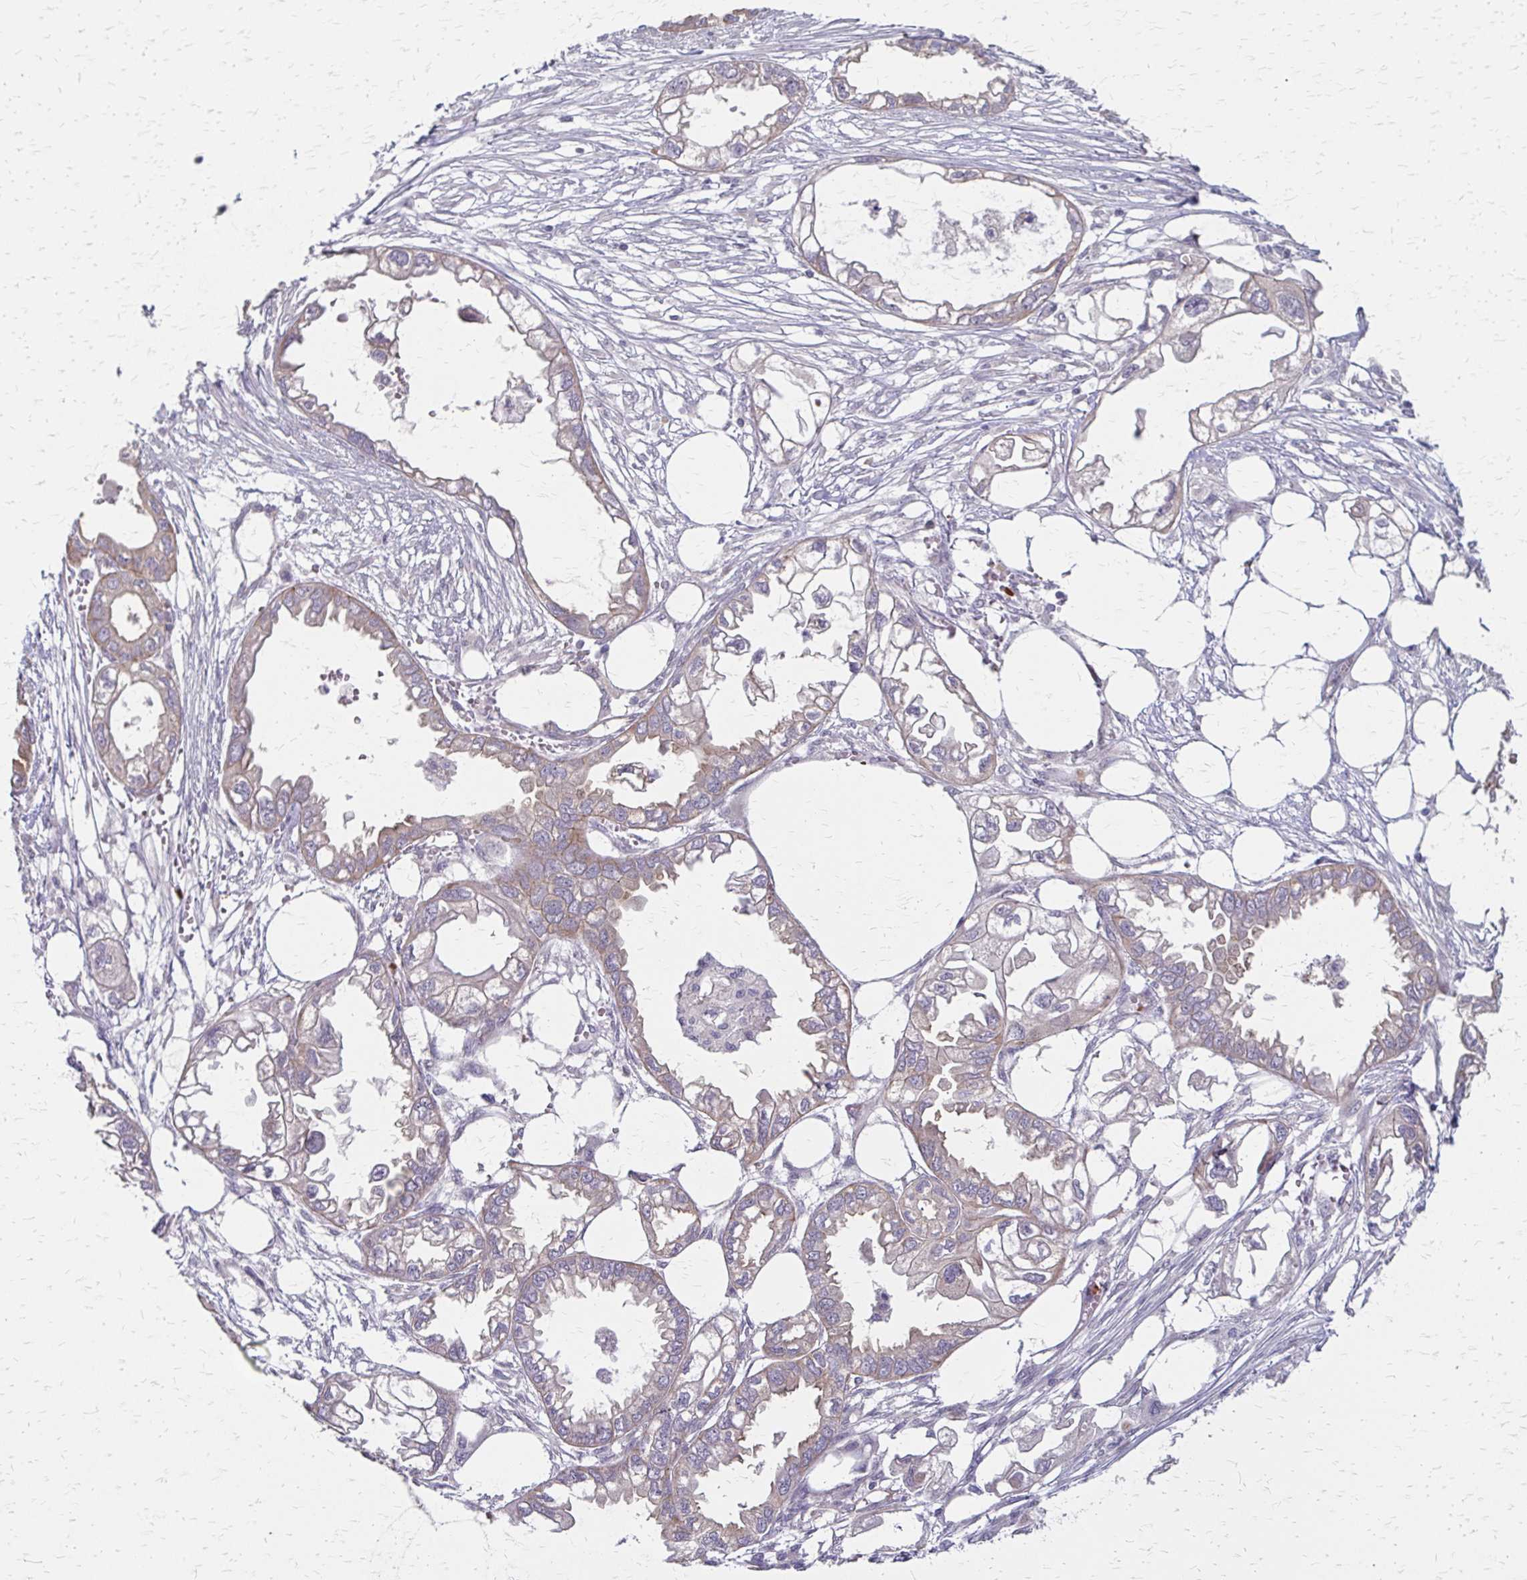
{"staining": {"intensity": "weak", "quantity": "<25%", "location": "cytoplasmic/membranous"}, "tissue": "endometrial cancer", "cell_type": "Tumor cells", "image_type": "cancer", "snomed": [{"axis": "morphology", "description": "Adenocarcinoma, NOS"}, {"axis": "morphology", "description": "Adenocarcinoma, metastatic, NOS"}, {"axis": "topography", "description": "Adipose tissue"}, {"axis": "topography", "description": "Endometrium"}], "caption": "Immunohistochemical staining of human endometrial cancer reveals no significant positivity in tumor cells. Brightfield microscopy of immunohistochemistry stained with DAB (3,3'-diaminobenzidine) (brown) and hematoxylin (blue), captured at high magnification.", "gene": "ZNF383", "patient": {"sex": "female", "age": 67}}